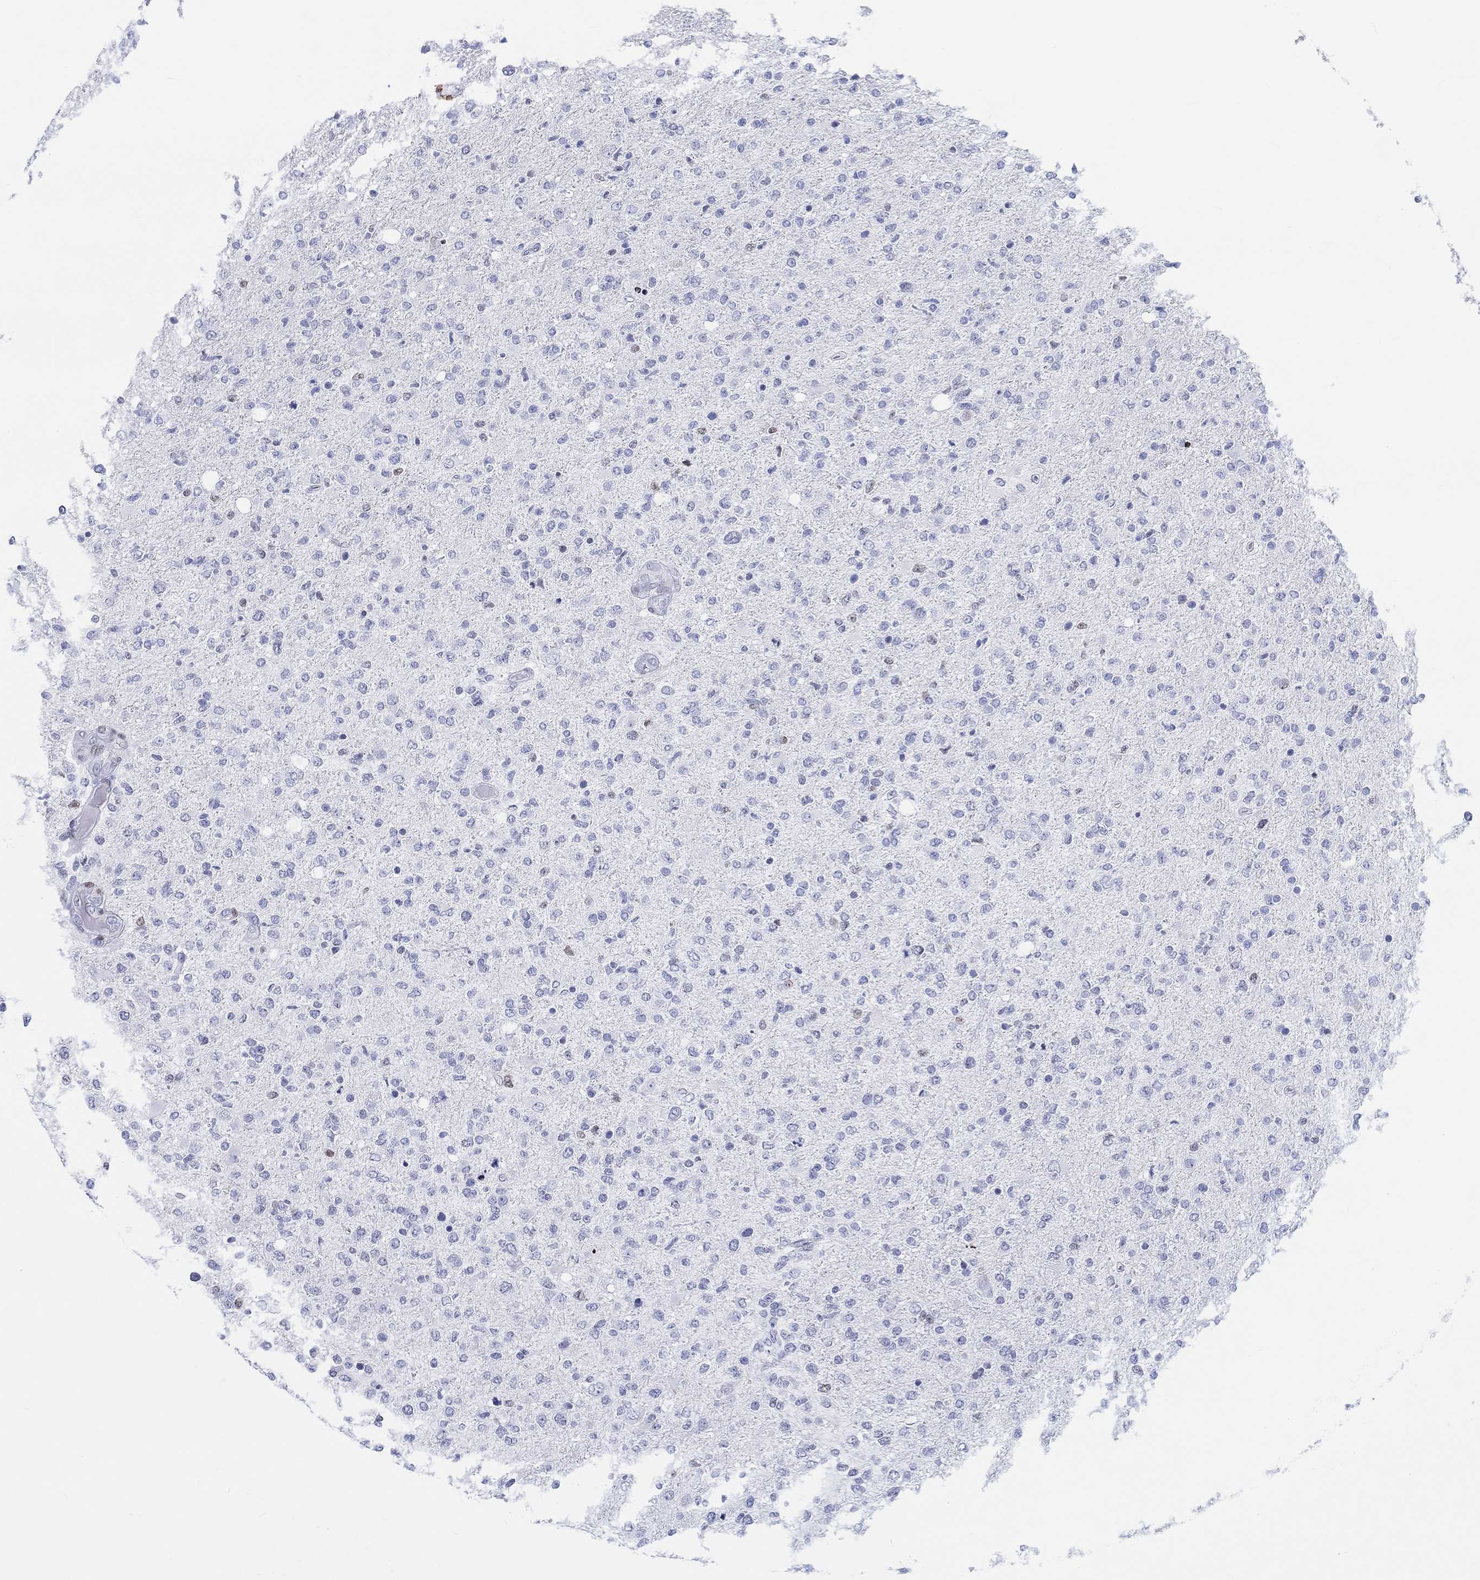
{"staining": {"intensity": "negative", "quantity": "none", "location": "none"}, "tissue": "glioma", "cell_type": "Tumor cells", "image_type": "cancer", "snomed": [{"axis": "morphology", "description": "Glioma, malignant, High grade"}, {"axis": "topography", "description": "Cerebral cortex"}], "caption": "Immunohistochemistry image of neoplastic tissue: human glioma stained with DAB exhibits no significant protein positivity in tumor cells. (IHC, brightfield microscopy, high magnification).", "gene": "H1-1", "patient": {"sex": "male", "age": 70}}